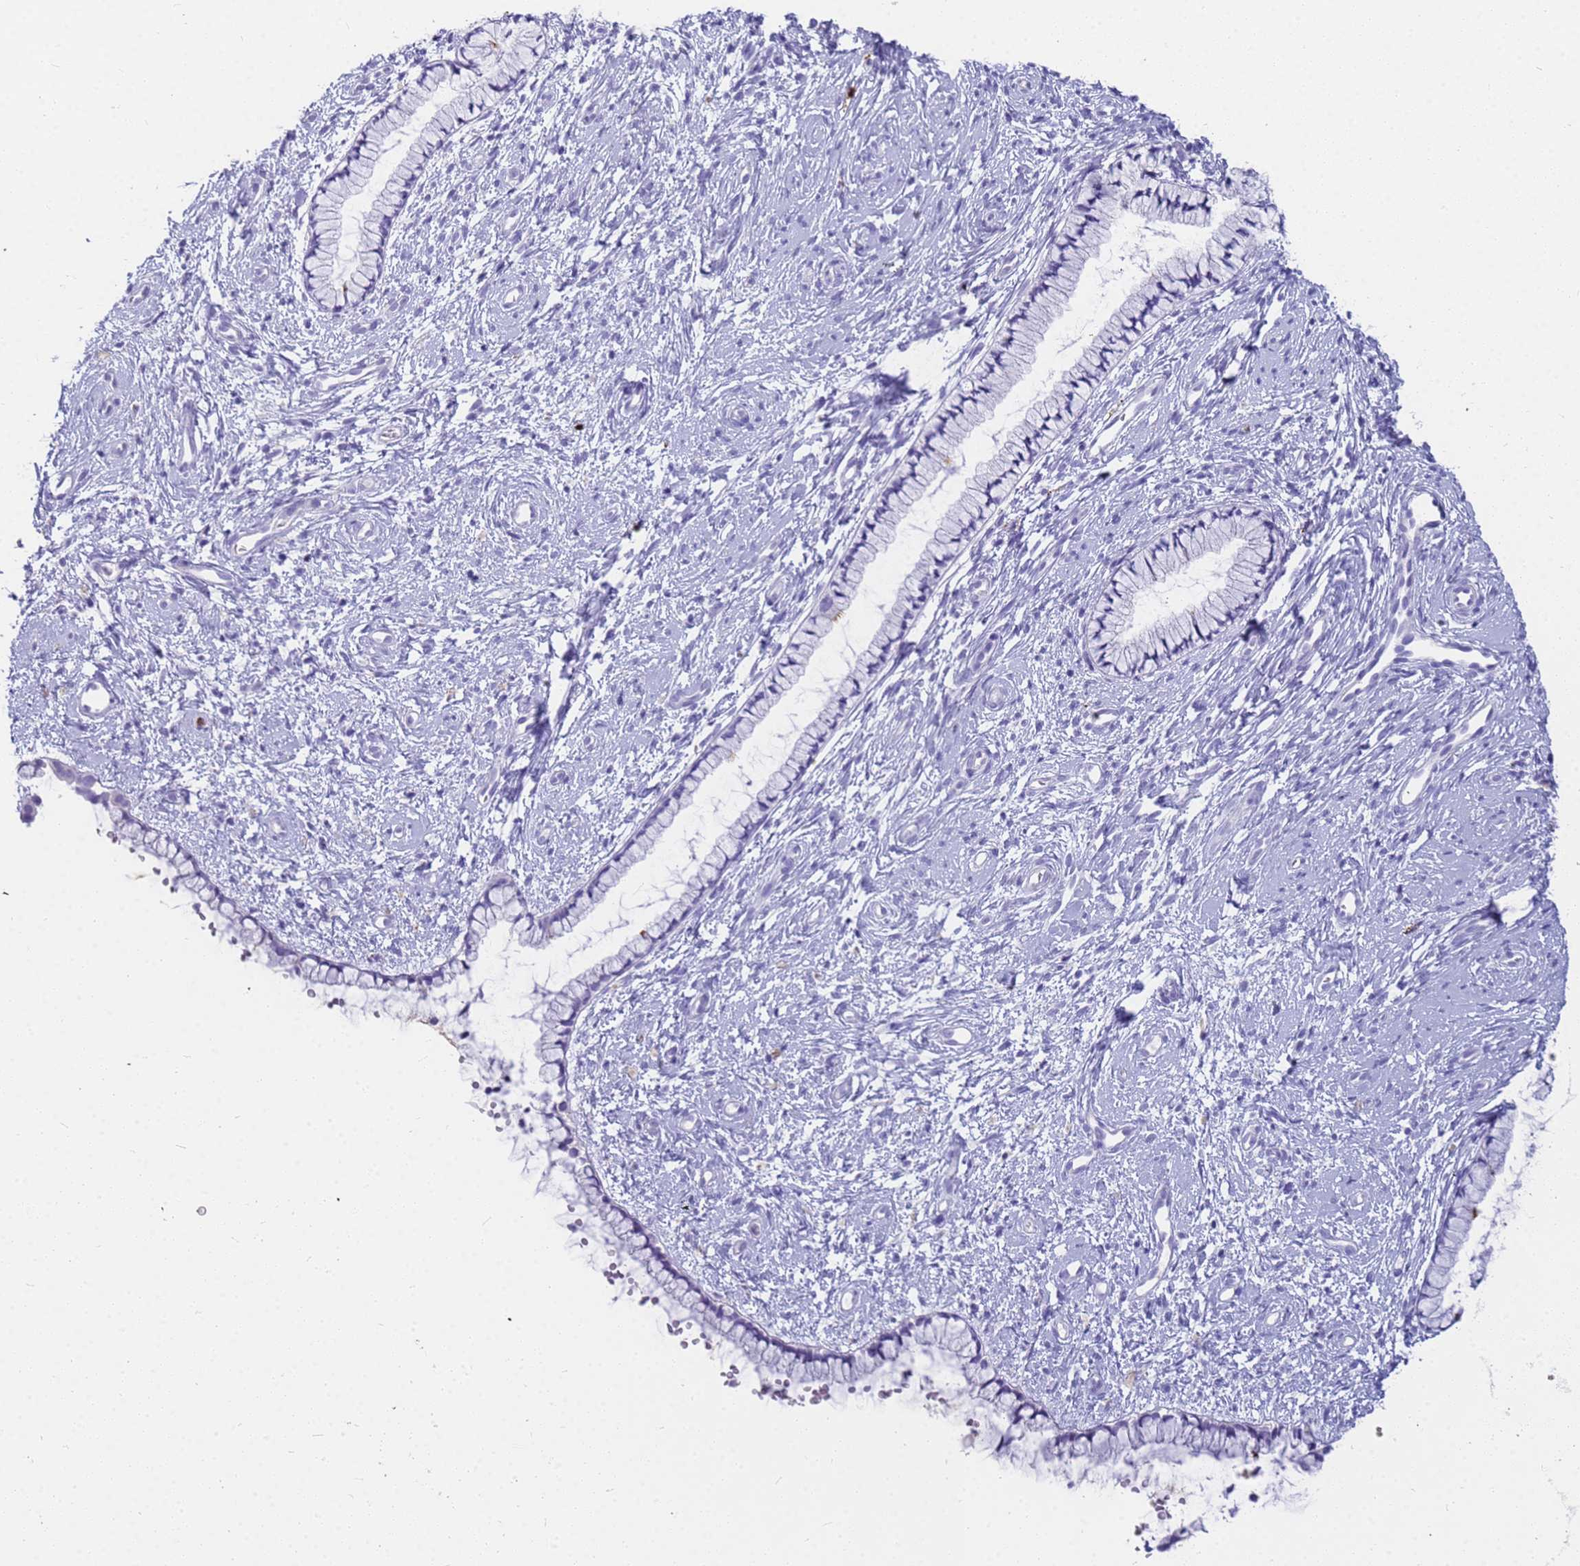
{"staining": {"intensity": "negative", "quantity": "none", "location": "none"}, "tissue": "cervix", "cell_type": "Glandular cells", "image_type": "normal", "snomed": [{"axis": "morphology", "description": "Normal tissue, NOS"}, {"axis": "topography", "description": "Cervix"}], "caption": "Immunohistochemistry (IHC) histopathology image of normal cervix stained for a protein (brown), which displays no staining in glandular cells.", "gene": "RNASE2", "patient": {"sex": "female", "age": 57}}